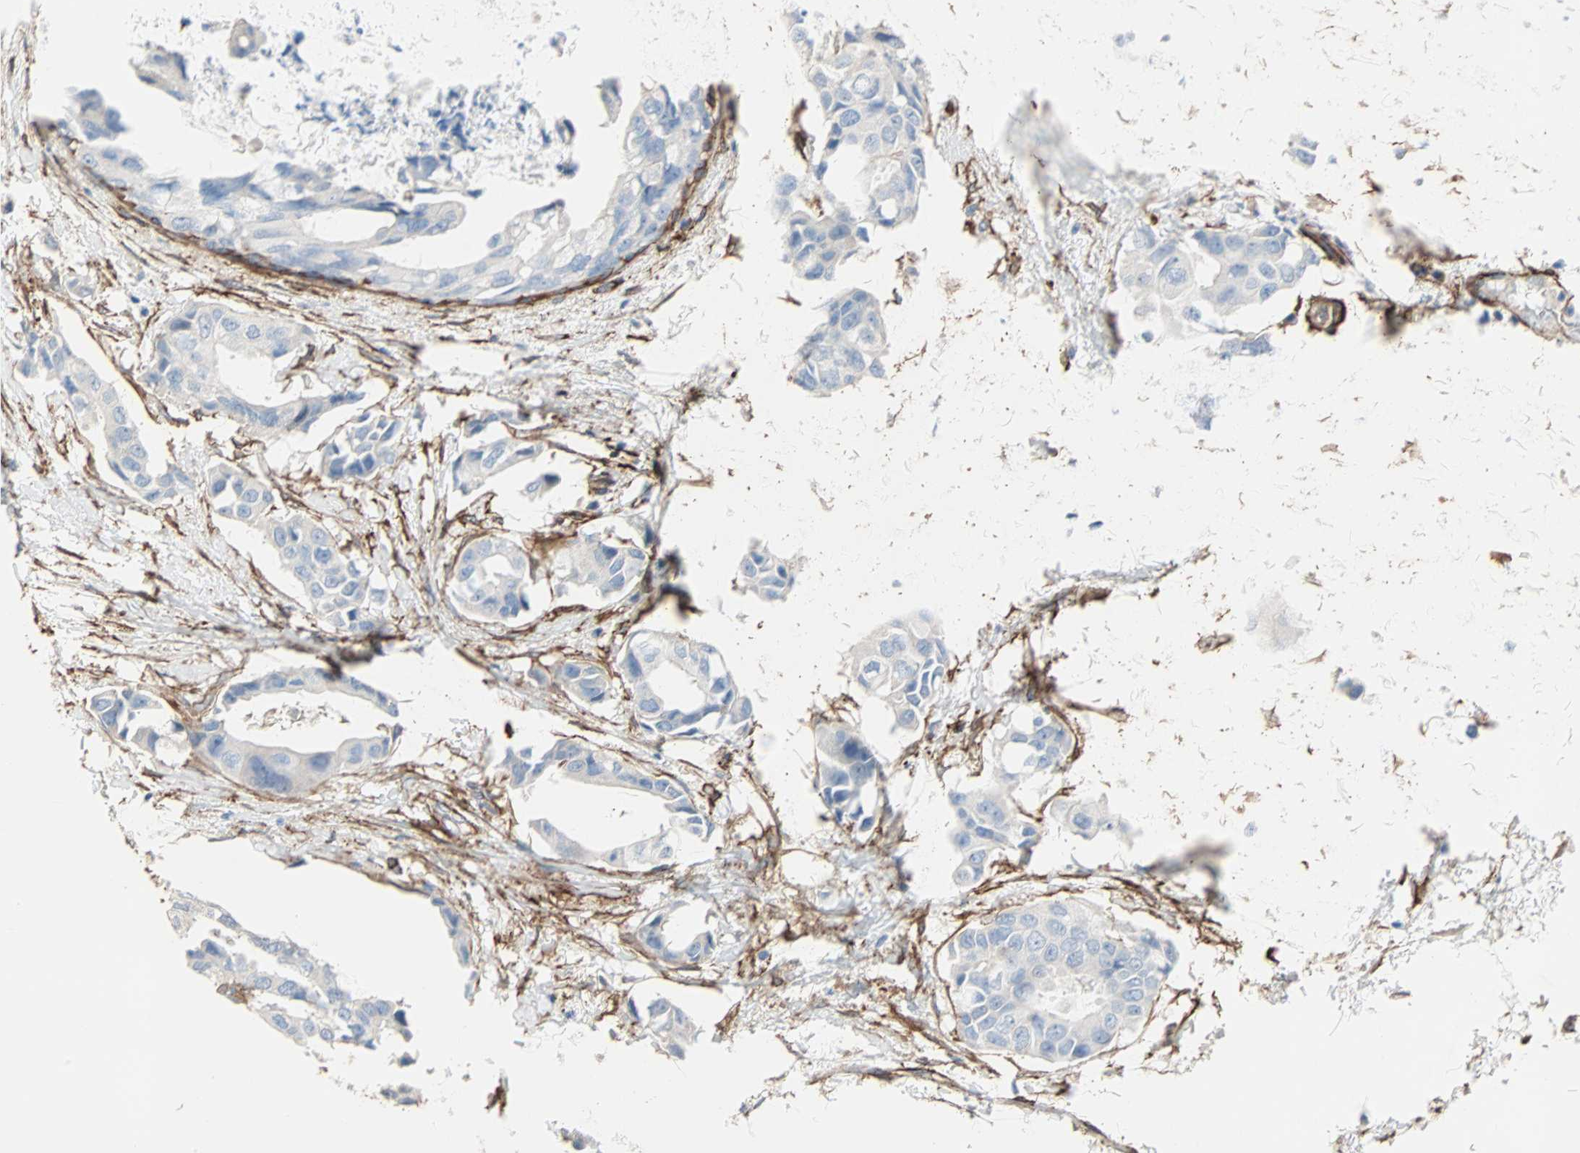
{"staining": {"intensity": "negative", "quantity": "none", "location": "none"}, "tissue": "breast cancer", "cell_type": "Tumor cells", "image_type": "cancer", "snomed": [{"axis": "morphology", "description": "Duct carcinoma"}, {"axis": "topography", "description": "Breast"}], "caption": "A high-resolution image shows immunohistochemistry staining of breast cancer (invasive ductal carcinoma), which reveals no significant positivity in tumor cells. The staining is performed using DAB brown chromogen with nuclei counter-stained in using hematoxylin.", "gene": "EPB41L2", "patient": {"sex": "female", "age": 40}}